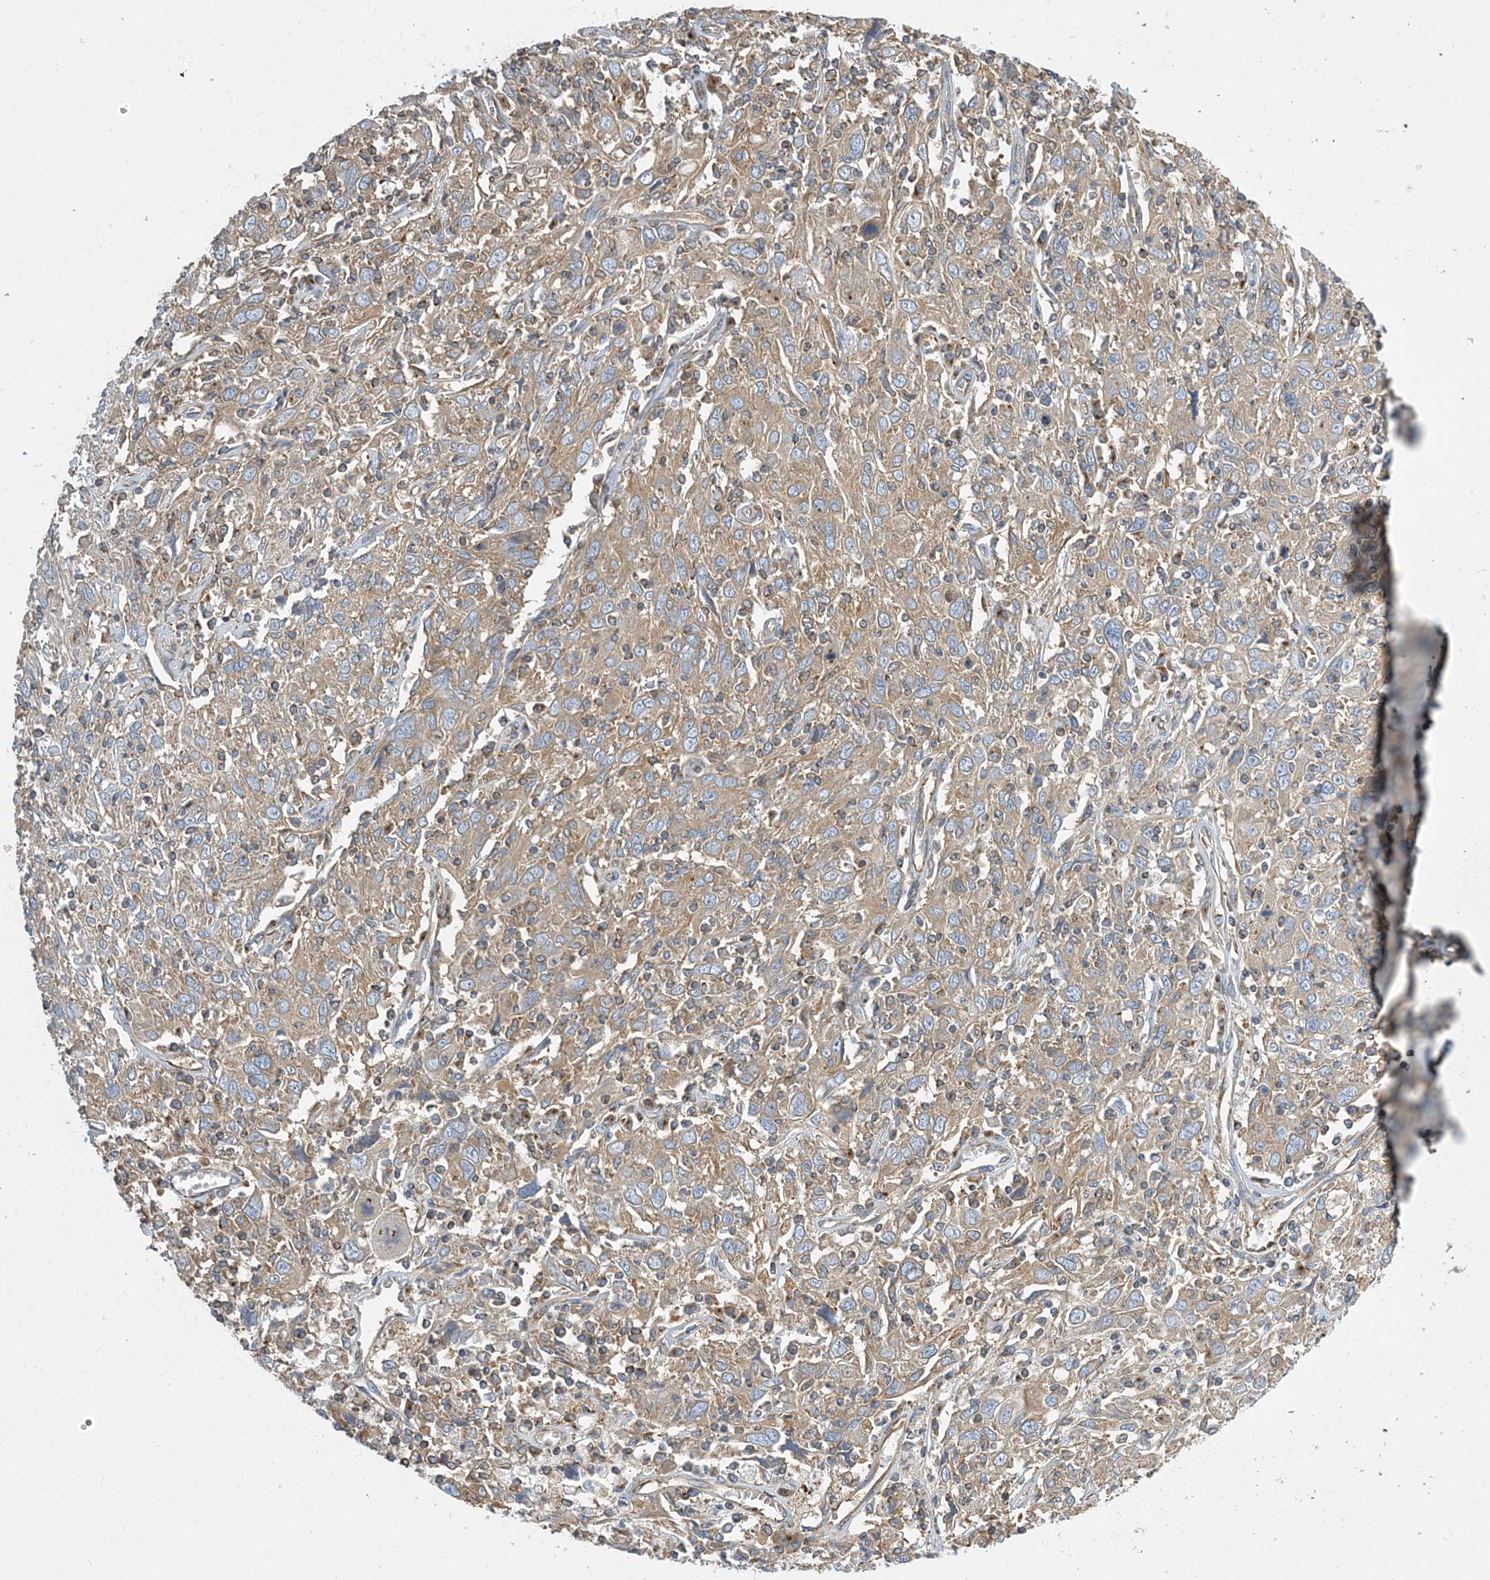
{"staining": {"intensity": "weak", "quantity": ">75%", "location": "cytoplasmic/membranous"}, "tissue": "cervical cancer", "cell_type": "Tumor cells", "image_type": "cancer", "snomed": [{"axis": "morphology", "description": "Squamous cell carcinoma, NOS"}, {"axis": "topography", "description": "Cervix"}], "caption": "High-power microscopy captured an immunohistochemistry histopathology image of squamous cell carcinoma (cervical), revealing weak cytoplasmic/membranous staining in about >75% of tumor cells.", "gene": "SIDT1", "patient": {"sex": "female", "age": 46}}